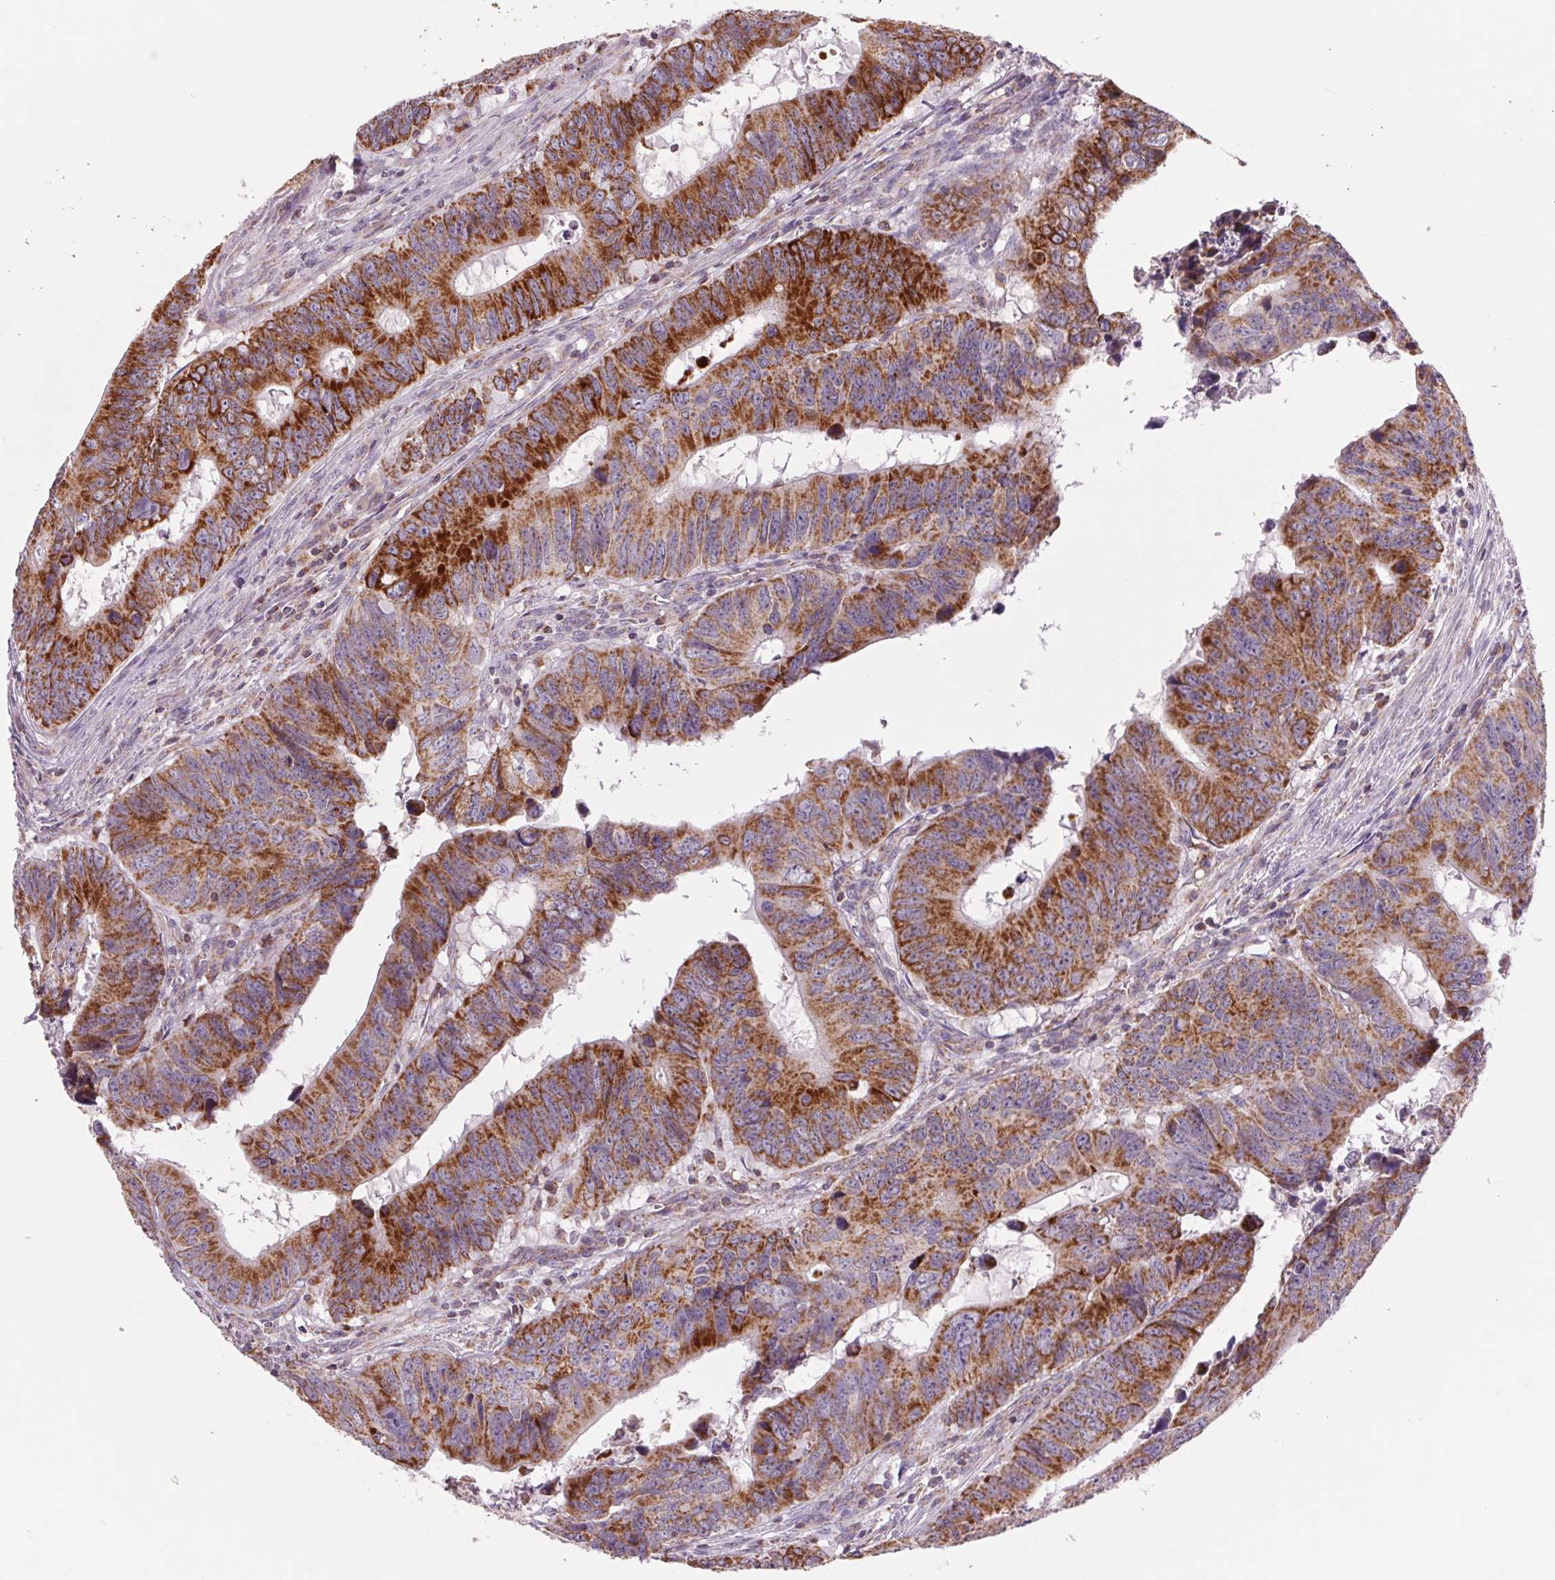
{"staining": {"intensity": "strong", "quantity": ">75%", "location": "cytoplasmic/membranous"}, "tissue": "colorectal cancer", "cell_type": "Tumor cells", "image_type": "cancer", "snomed": [{"axis": "morphology", "description": "Adenocarcinoma, NOS"}, {"axis": "topography", "description": "Colon"}], "caption": "About >75% of tumor cells in human colorectal cancer exhibit strong cytoplasmic/membranous protein expression as visualized by brown immunohistochemical staining.", "gene": "COX6A1", "patient": {"sex": "female", "age": 82}}